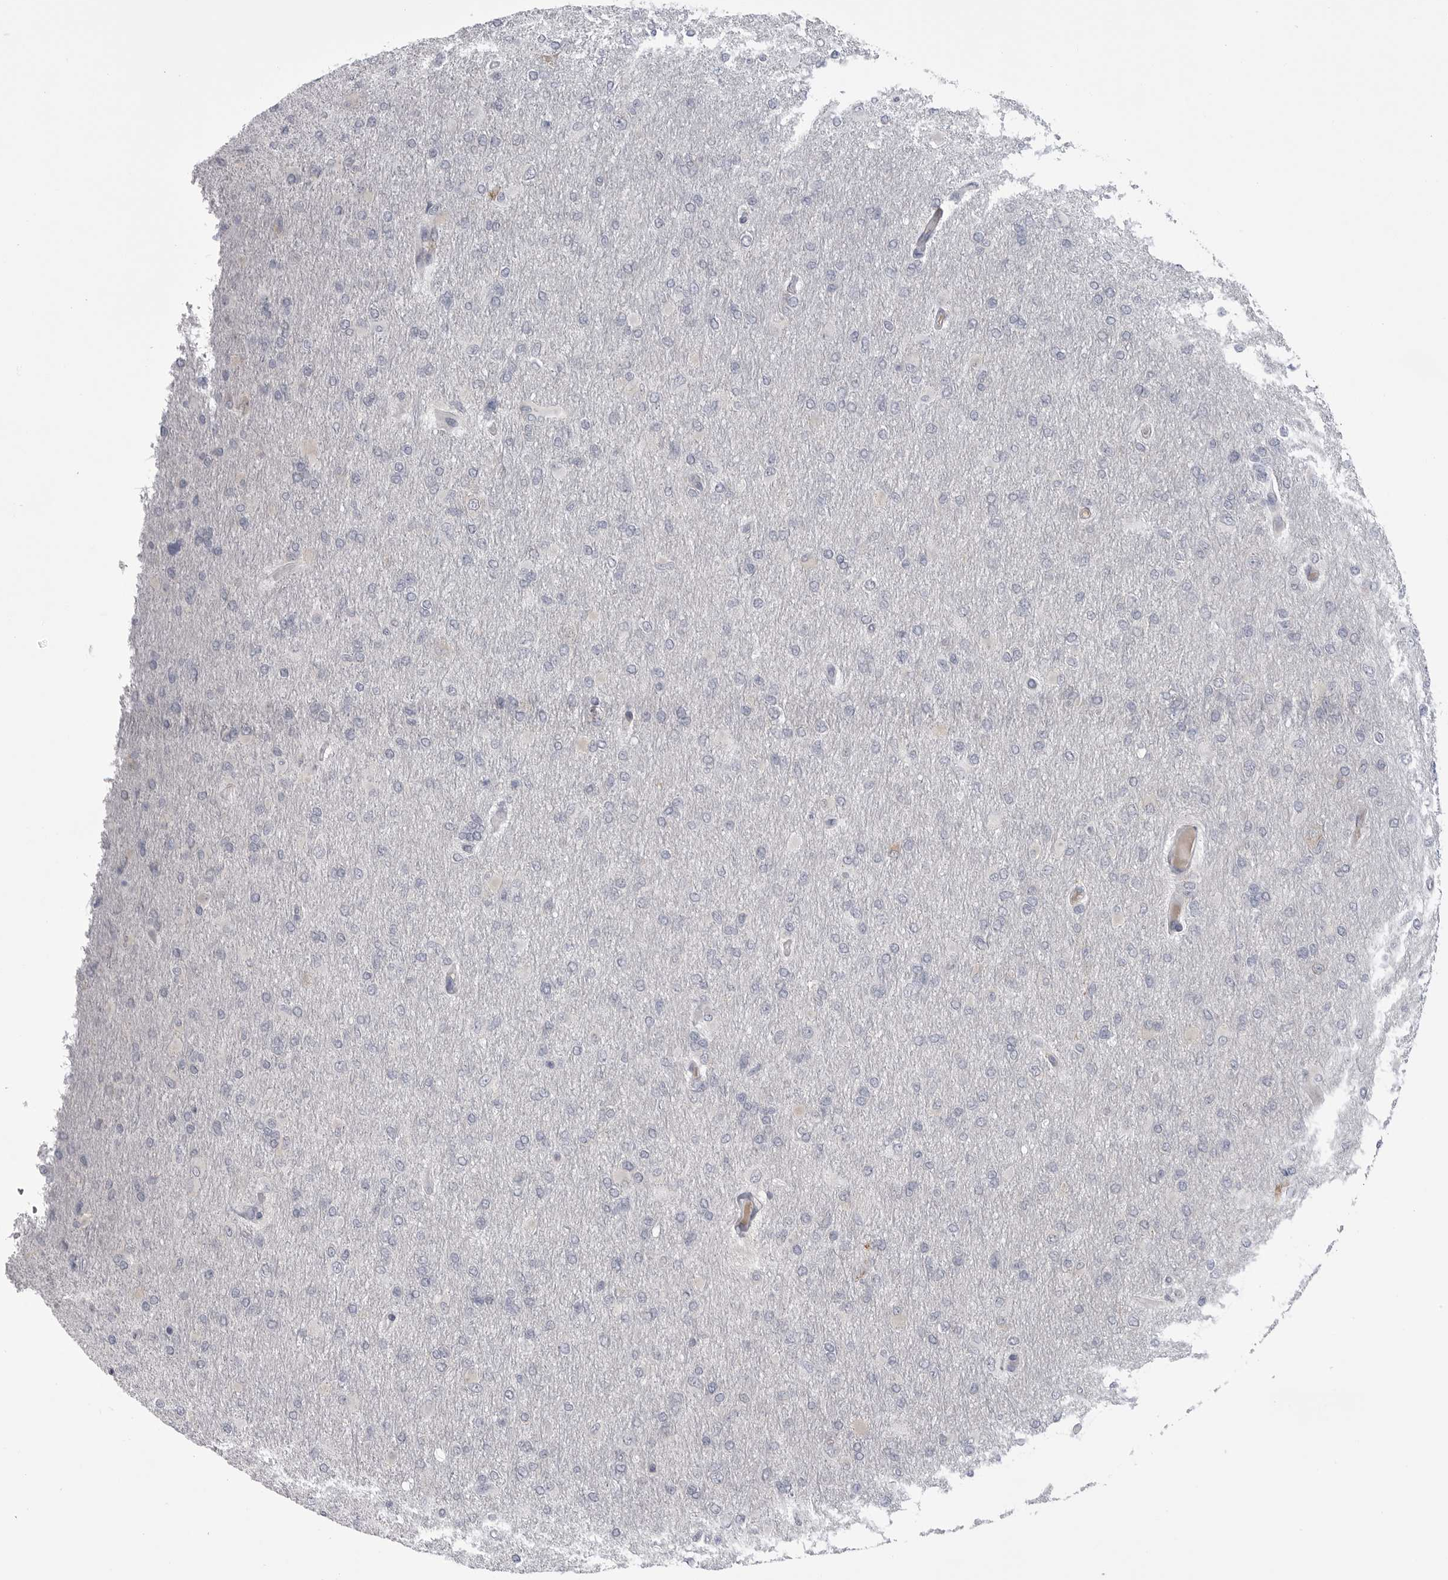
{"staining": {"intensity": "negative", "quantity": "none", "location": "none"}, "tissue": "glioma", "cell_type": "Tumor cells", "image_type": "cancer", "snomed": [{"axis": "morphology", "description": "Glioma, malignant, High grade"}, {"axis": "topography", "description": "Cerebral cortex"}], "caption": "A high-resolution histopathology image shows IHC staining of malignant high-grade glioma, which demonstrates no significant positivity in tumor cells. The staining was performed using DAB (3,3'-diaminobenzidine) to visualize the protein expression in brown, while the nuclei were stained in blue with hematoxylin (Magnification: 20x).", "gene": "FKBP2", "patient": {"sex": "female", "age": 36}}